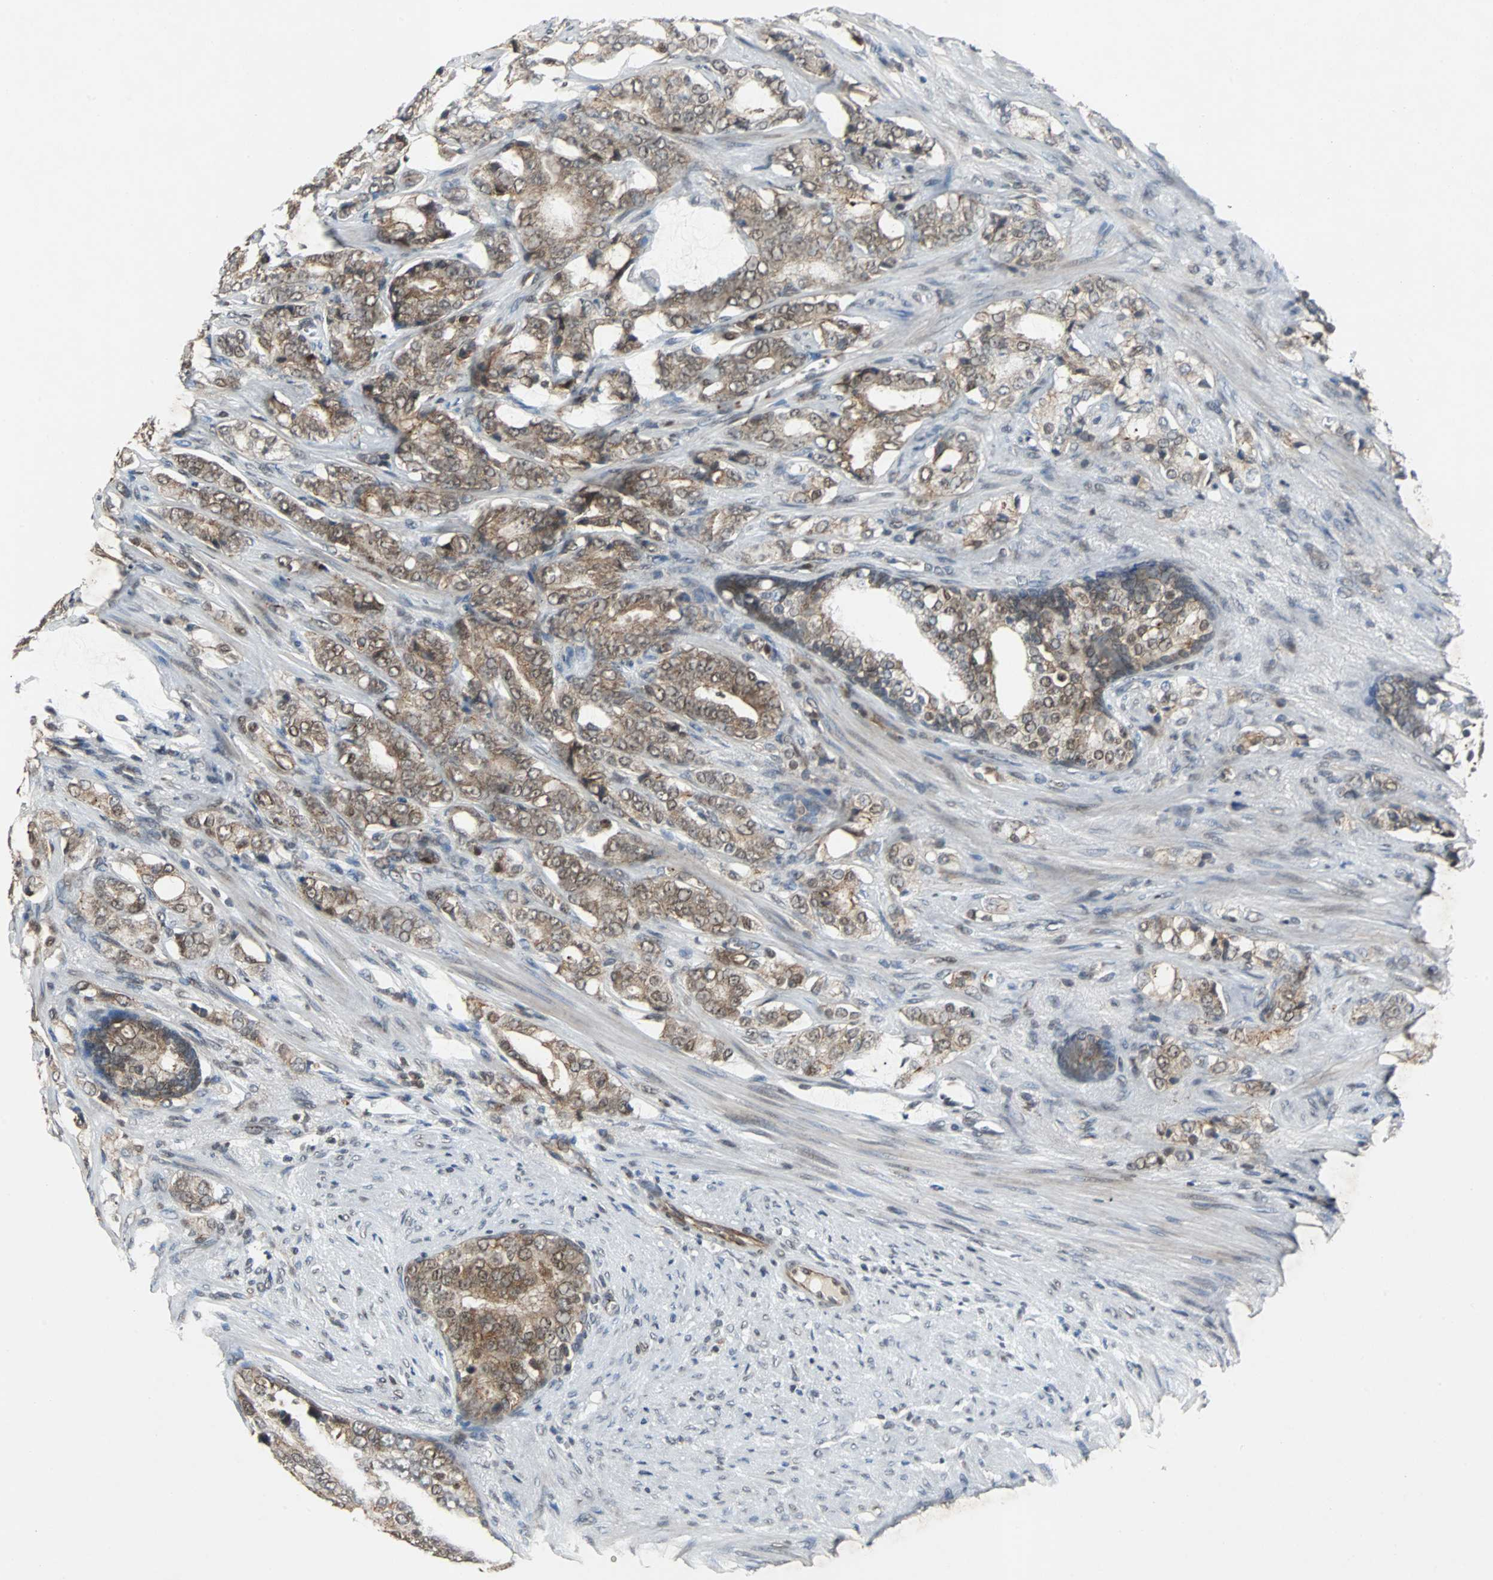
{"staining": {"intensity": "moderate", "quantity": ">75%", "location": "cytoplasmic/membranous"}, "tissue": "prostate cancer", "cell_type": "Tumor cells", "image_type": "cancer", "snomed": [{"axis": "morphology", "description": "Adenocarcinoma, Low grade"}, {"axis": "topography", "description": "Prostate"}], "caption": "Immunohistochemistry of prostate low-grade adenocarcinoma displays medium levels of moderate cytoplasmic/membranous expression in approximately >75% of tumor cells.", "gene": "LSR", "patient": {"sex": "male", "age": 58}}